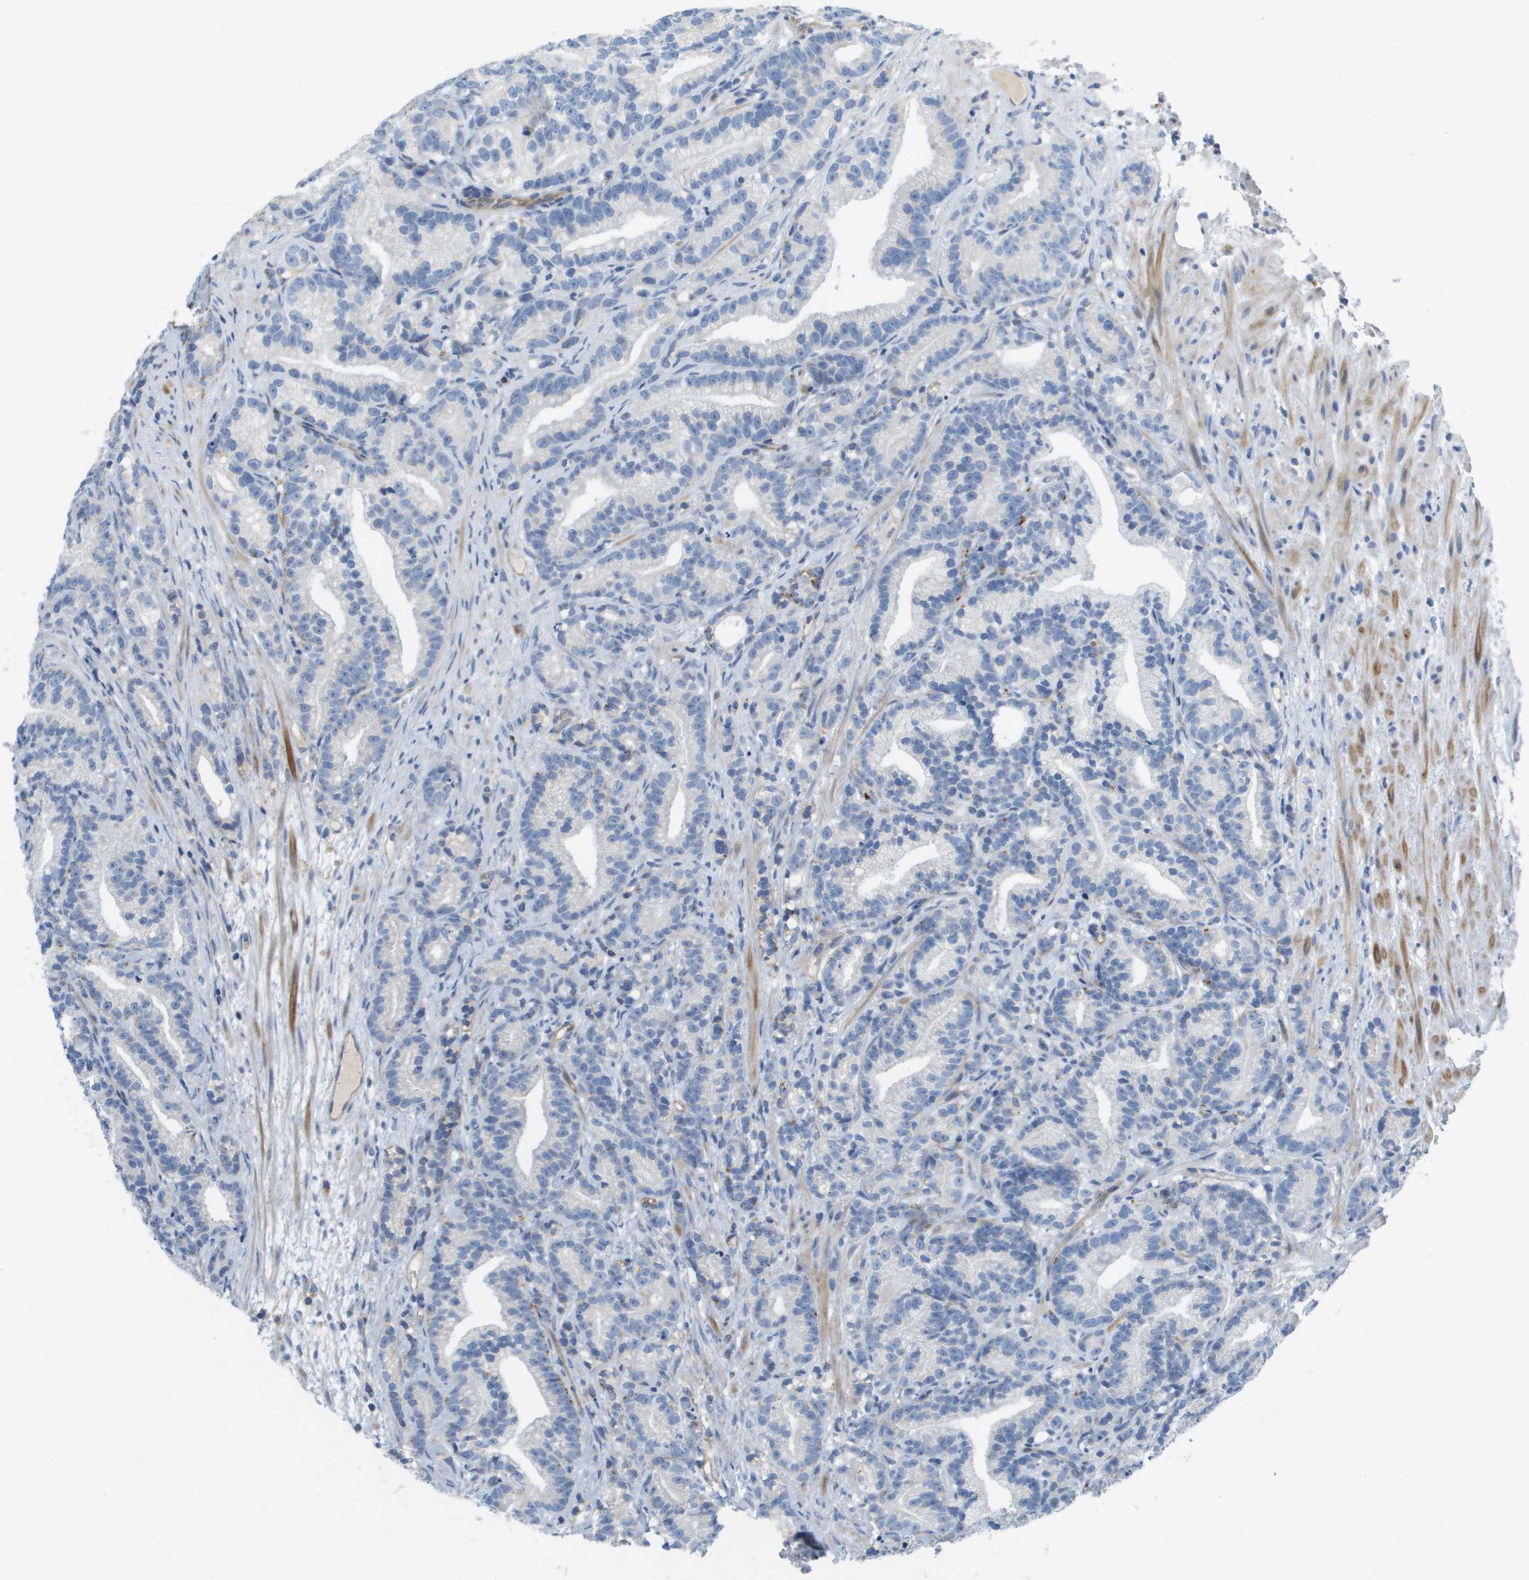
{"staining": {"intensity": "negative", "quantity": "none", "location": "none"}, "tissue": "prostate cancer", "cell_type": "Tumor cells", "image_type": "cancer", "snomed": [{"axis": "morphology", "description": "Adenocarcinoma, Low grade"}, {"axis": "topography", "description": "Prostate"}], "caption": "There is no significant expression in tumor cells of prostate cancer (adenocarcinoma (low-grade)).", "gene": "CASP10", "patient": {"sex": "male", "age": 89}}